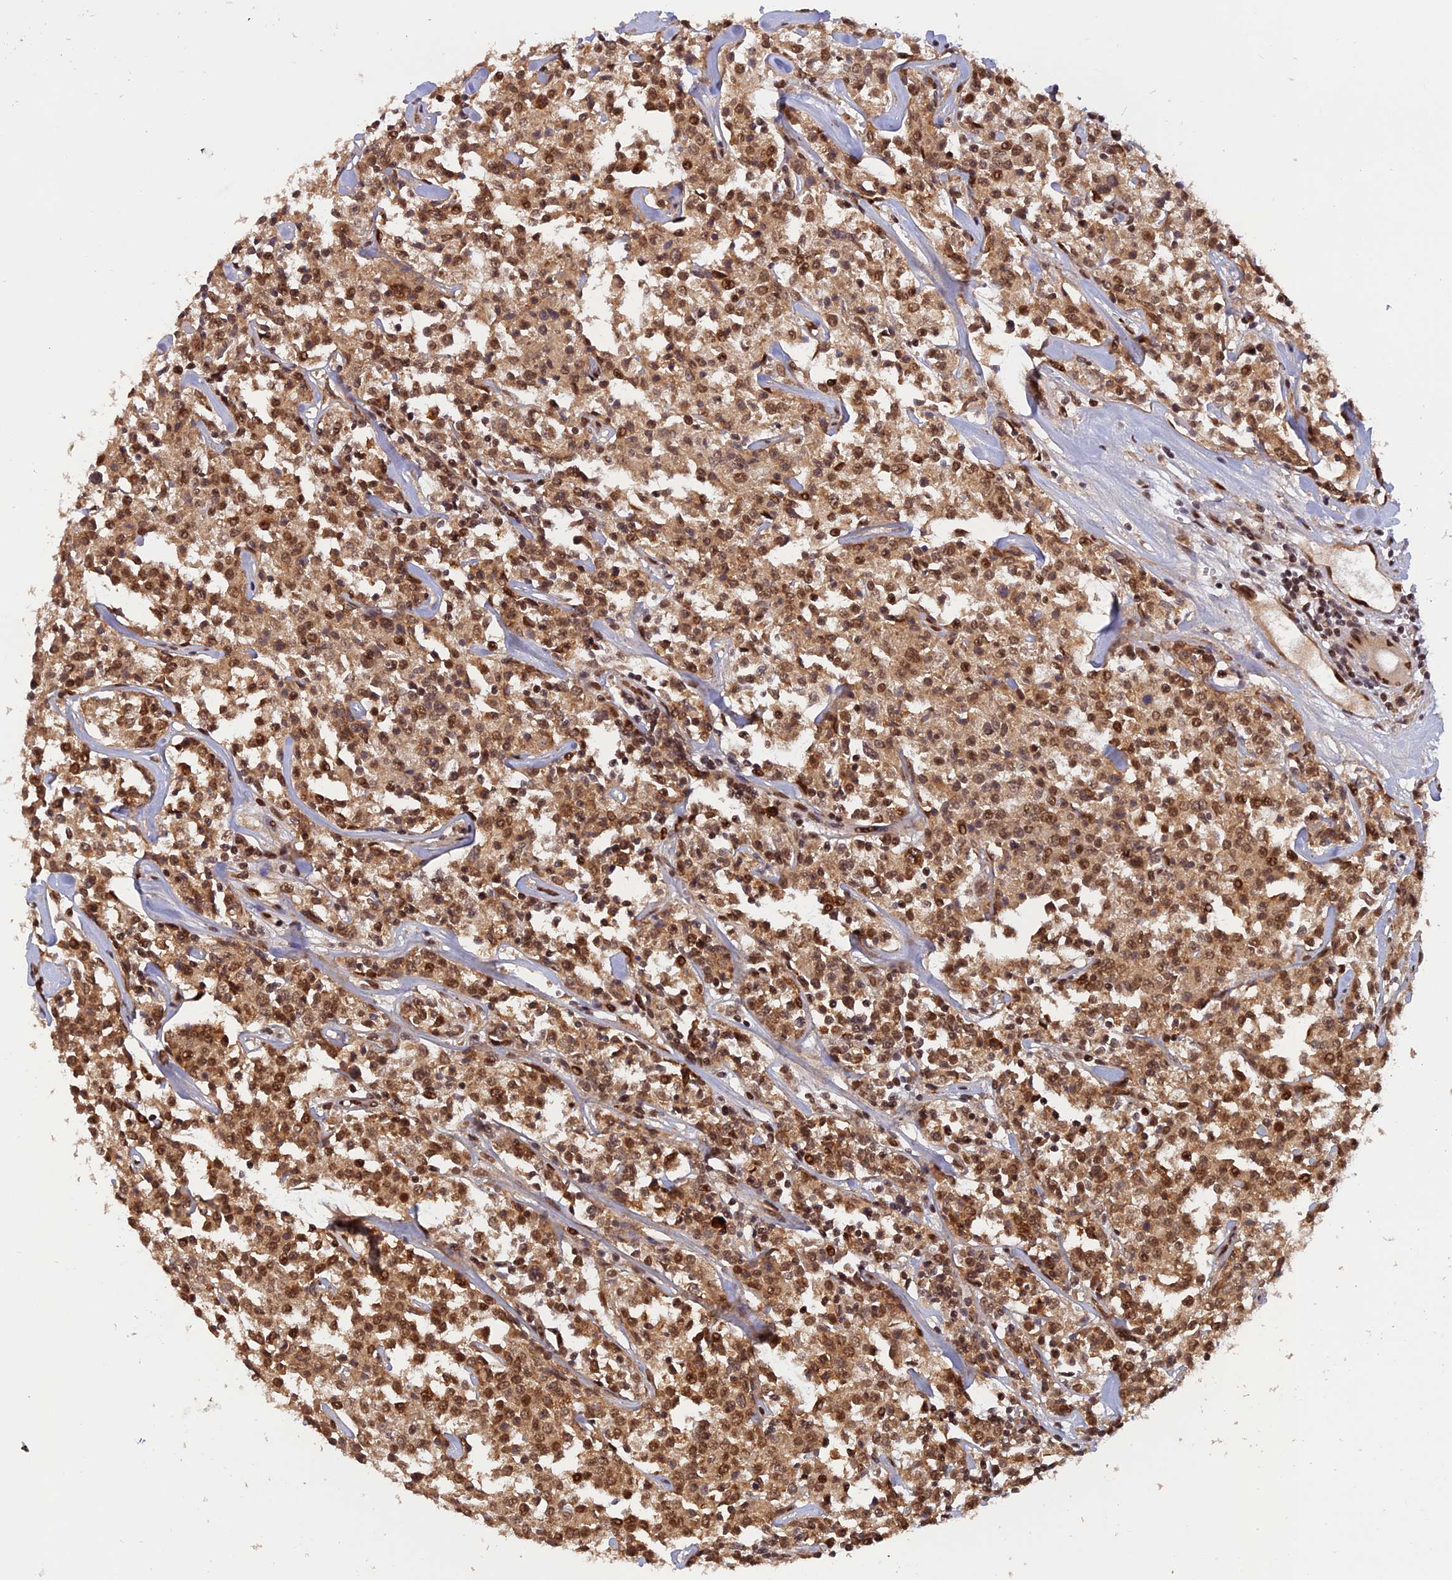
{"staining": {"intensity": "moderate", "quantity": ">75%", "location": "cytoplasmic/membranous,nuclear"}, "tissue": "lymphoma", "cell_type": "Tumor cells", "image_type": "cancer", "snomed": [{"axis": "morphology", "description": "Malignant lymphoma, non-Hodgkin's type, Low grade"}, {"axis": "topography", "description": "Small intestine"}], "caption": "Brown immunohistochemical staining in human low-grade malignant lymphoma, non-Hodgkin's type reveals moderate cytoplasmic/membranous and nuclear positivity in approximately >75% of tumor cells.", "gene": "ZNF565", "patient": {"sex": "female", "age": 59}}